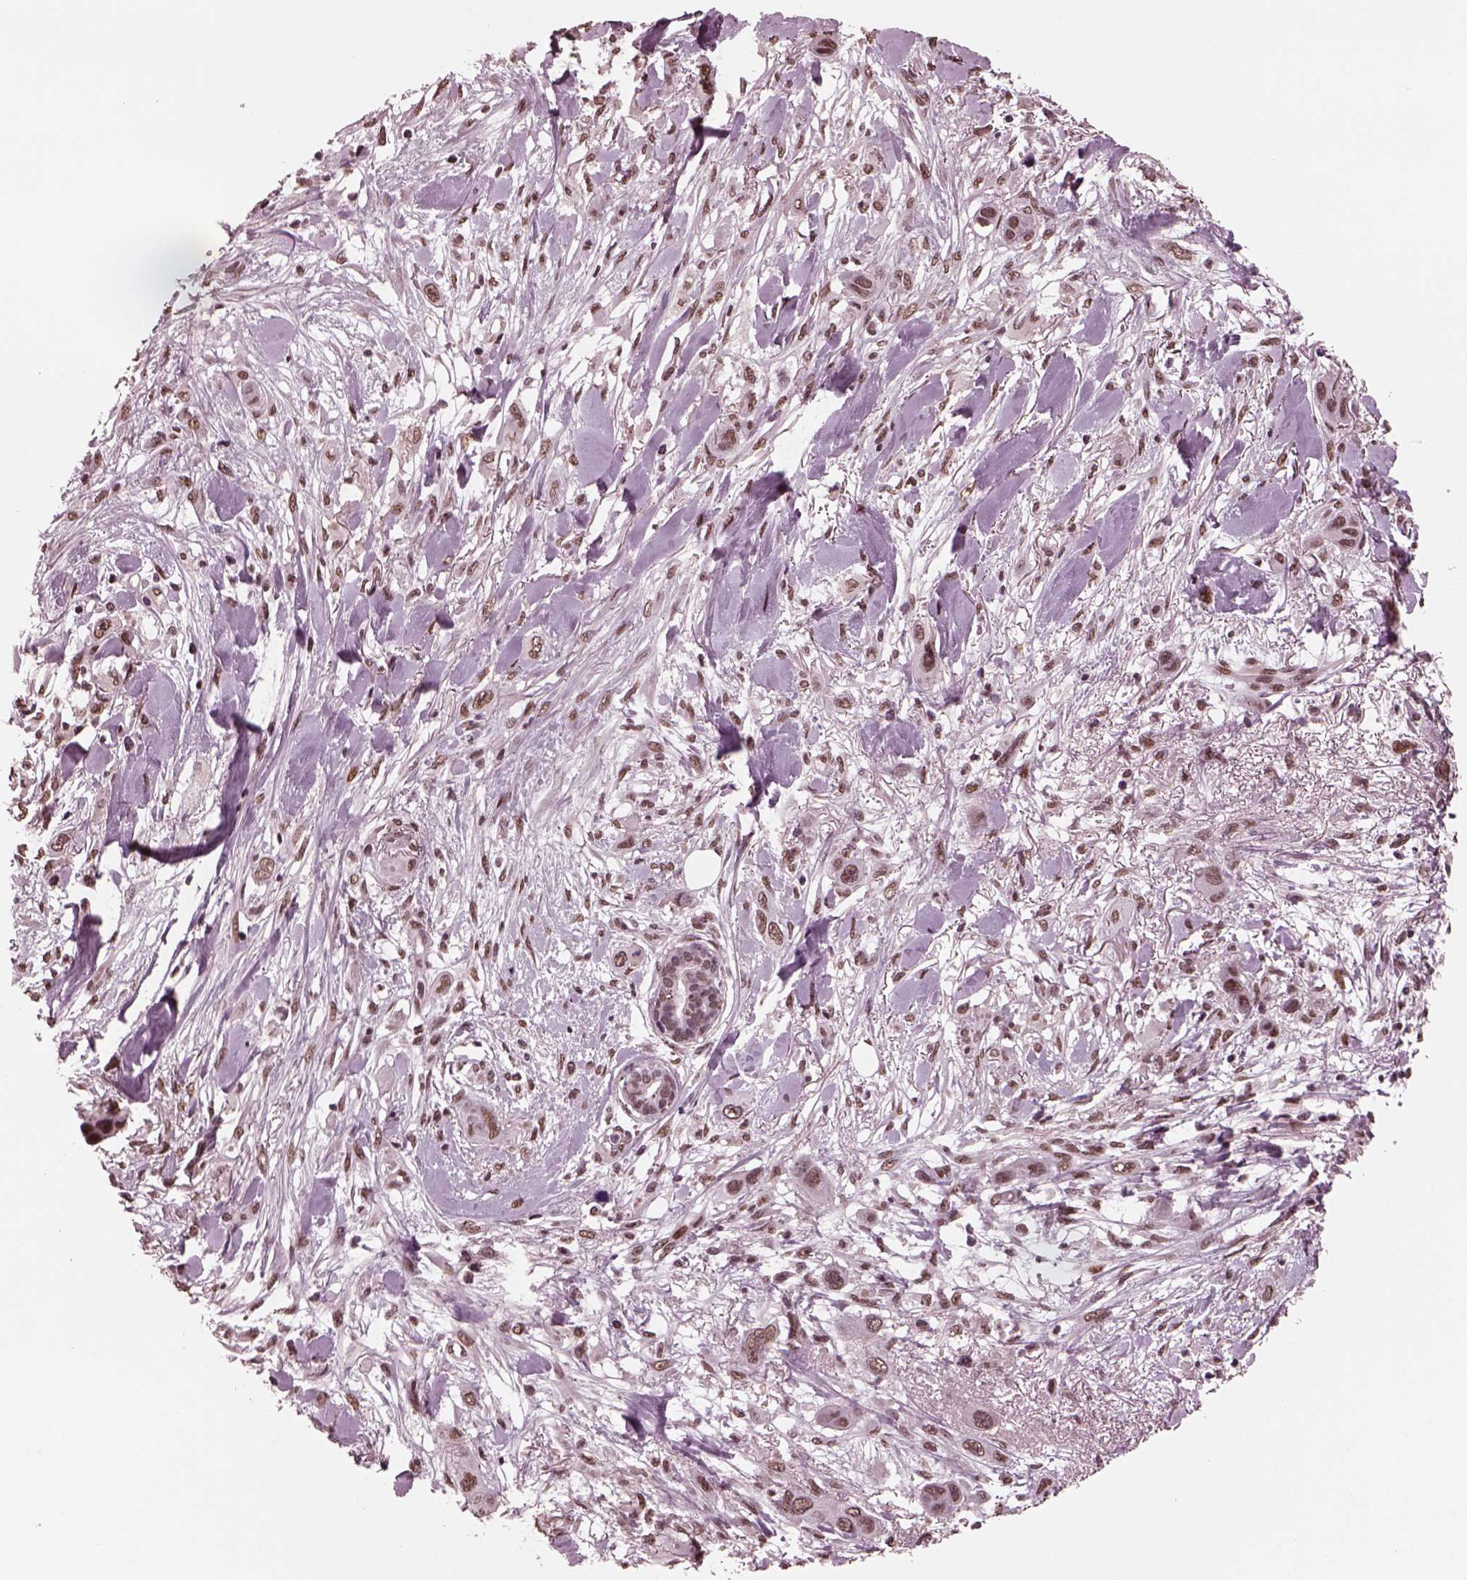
{"staining": {"intensity": "weak", "quantity": ">75%", "location": "nuclear"}, "tissue": "skin cancer", "cell_type": "Tumor cells", "image_type": "cancer", "snomed": [{"axis": "morphology", "description": "Squamous cell carcinoma, NOS"}, {"axis": "topography", "description": "Skin"}], "caption": "Brown immunohistochemical staining in squamous cell carcinoma (skin) demonstrates weak nuclear staining in about >75% of tumor cells.", "gene": "NAP1L5", "patient": {"sex": "male", "age": 79}}